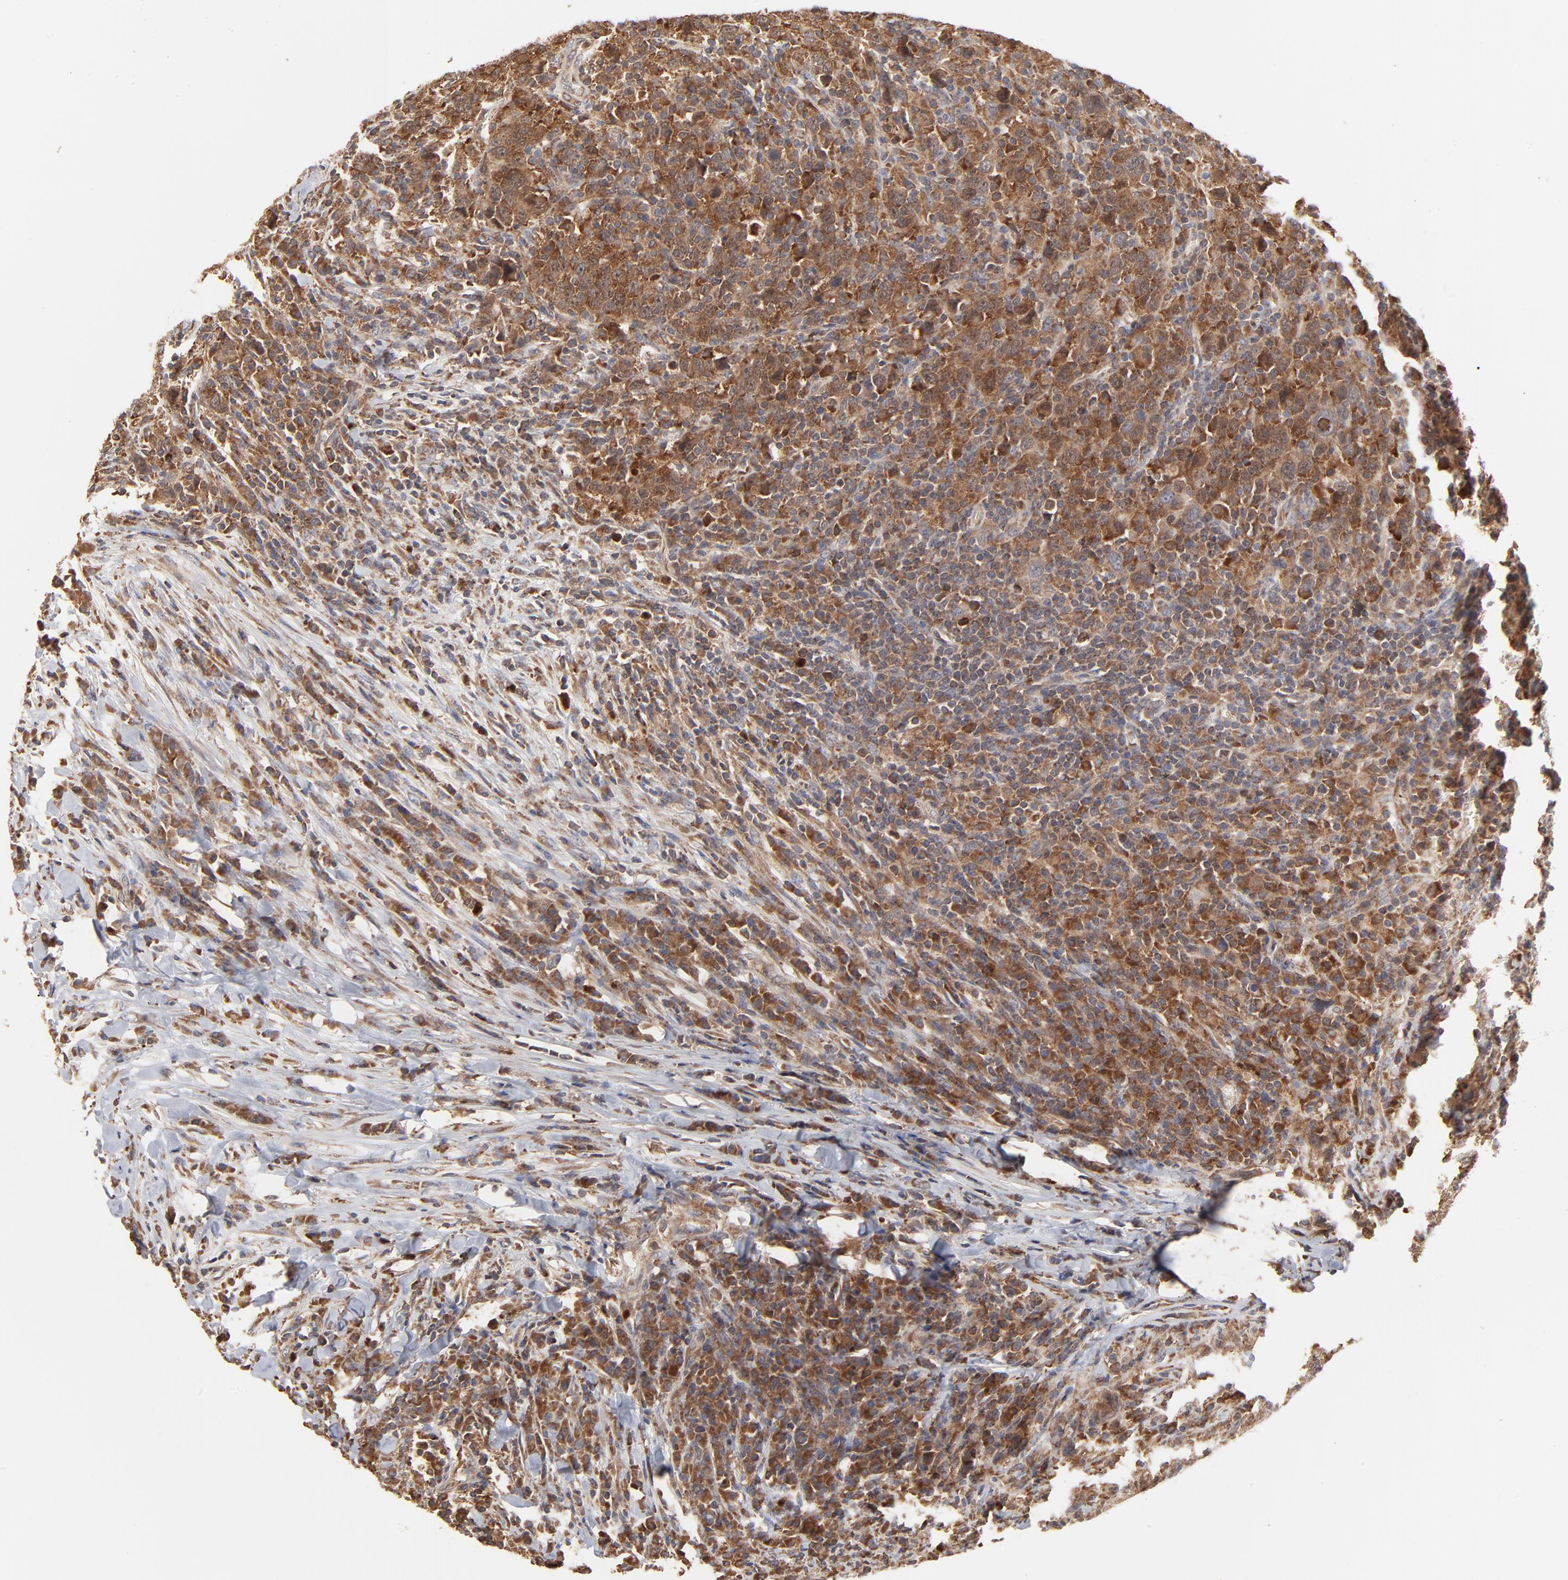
{"staining": {"intensity": "strong", "quantity": ">75%", "location": "cytoplasmic/membranous"}, "tissue": "urothelial cancer", "cell_type": "Tumor cells", "image_type": "cancer", "snomed": [{"axis": "morphology", "description": "Urothelial carcinoma, High grade"}, {"axis": "topography", "description": "Urinary bladder"}], "caption": "The image exhibits immunohistochemical staining of urothelial carcinoma (high-grade). There is strong cytoplasmic/membranous expression is seen in approximately >75% of tumor cells.", "gene": "RNF213", "patient": {"sex": "male", "age": 61}}